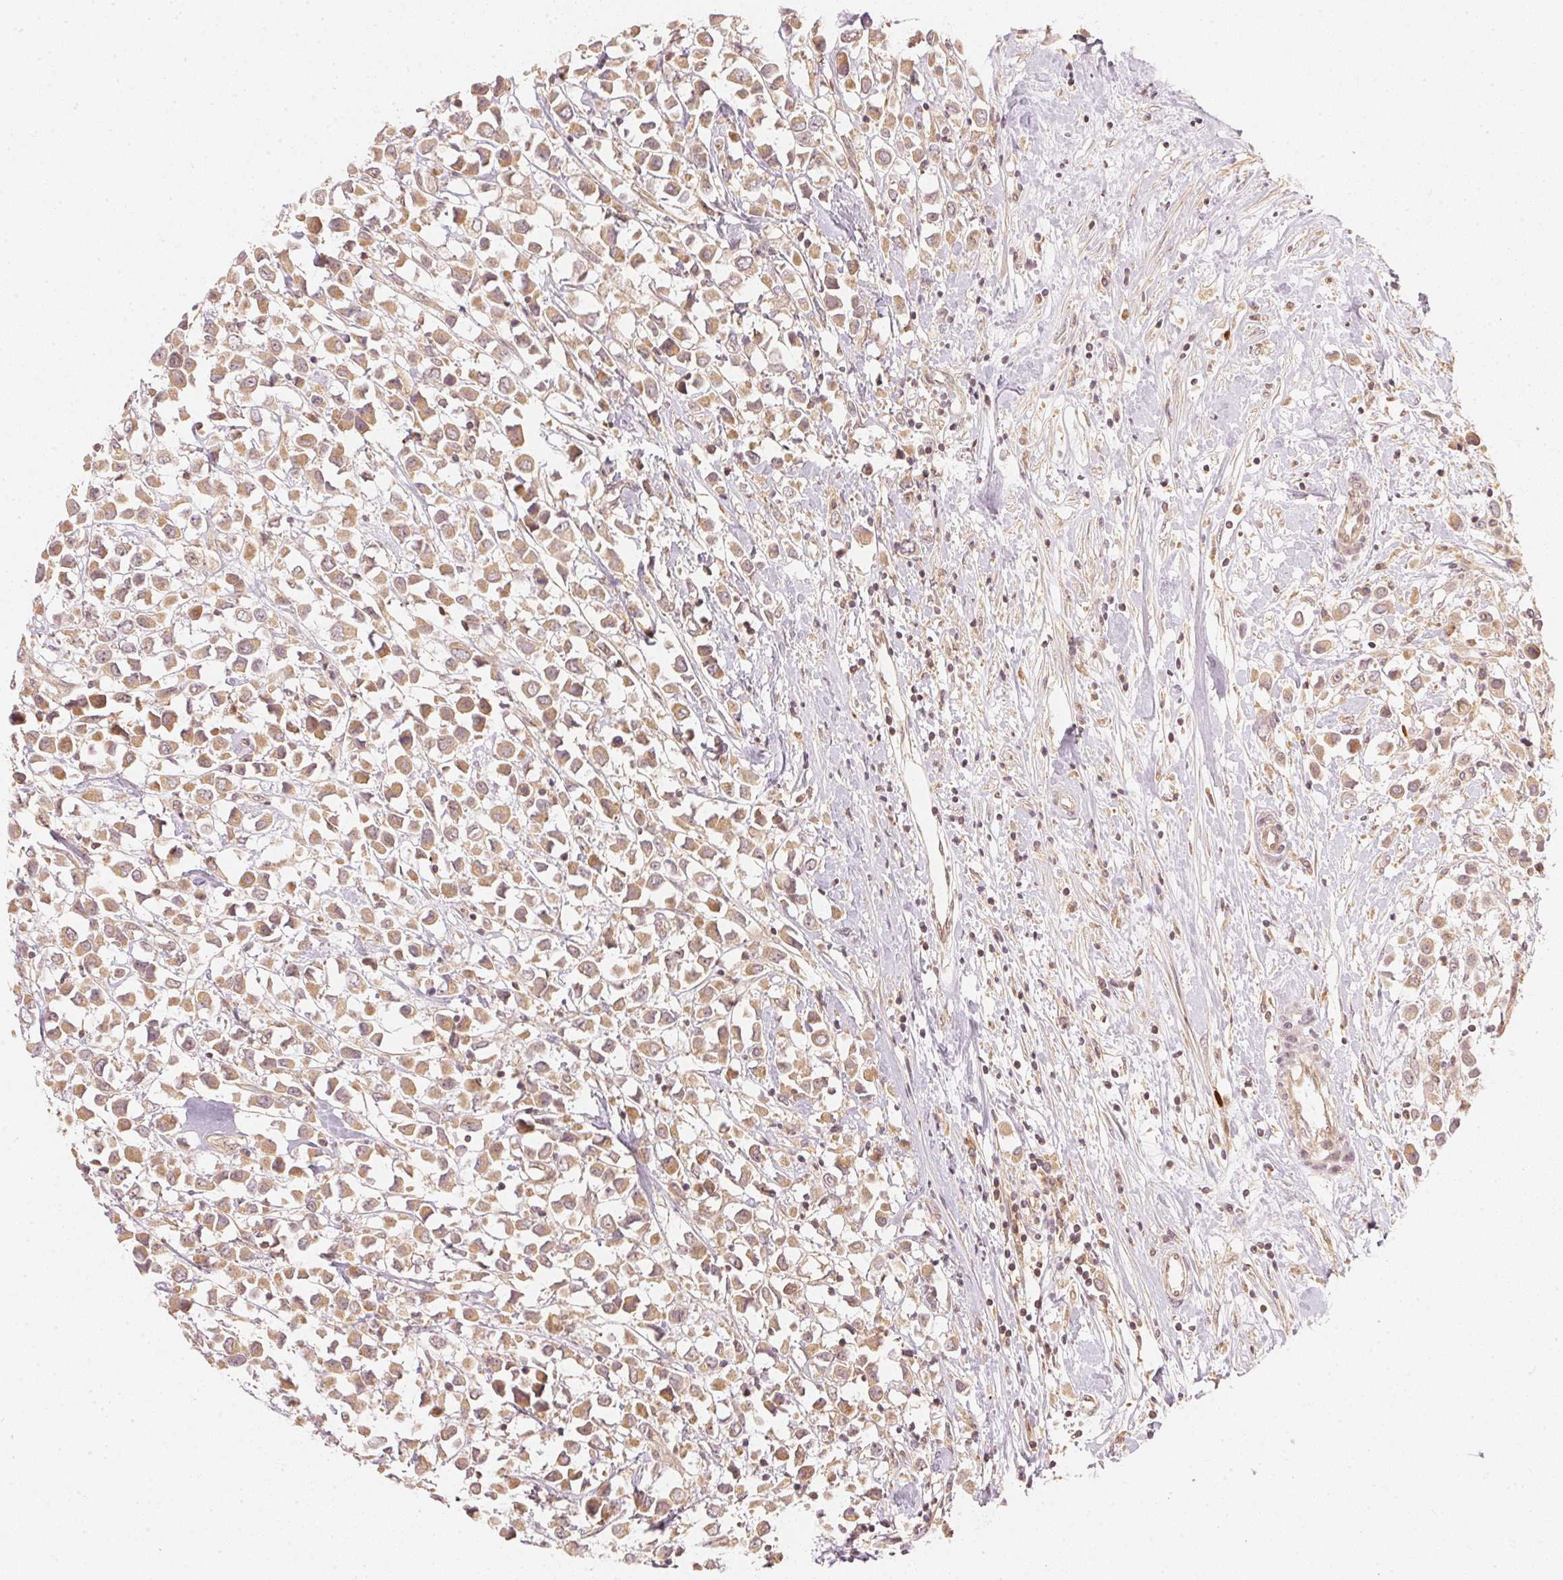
{"staining": {"intensity": "moderate", "quantity": ">75%", "location": "cytoplasmic/membranous"}, "tissue": "breast cancer", "cell_type": "Tumor cells", "image_type": "cancer", "snomed": [{"axis": "morphology", "description": "Duct carcinoma"}, {"axis": "topography", "description": "Breast"}], "caption": "Breast cancer (invasive ductal carcinoma) stained with a protein marker reveals moderate staining in tumor cells.", "gene": "WDR54", "patient": {"sex": "female", "age": 61}}